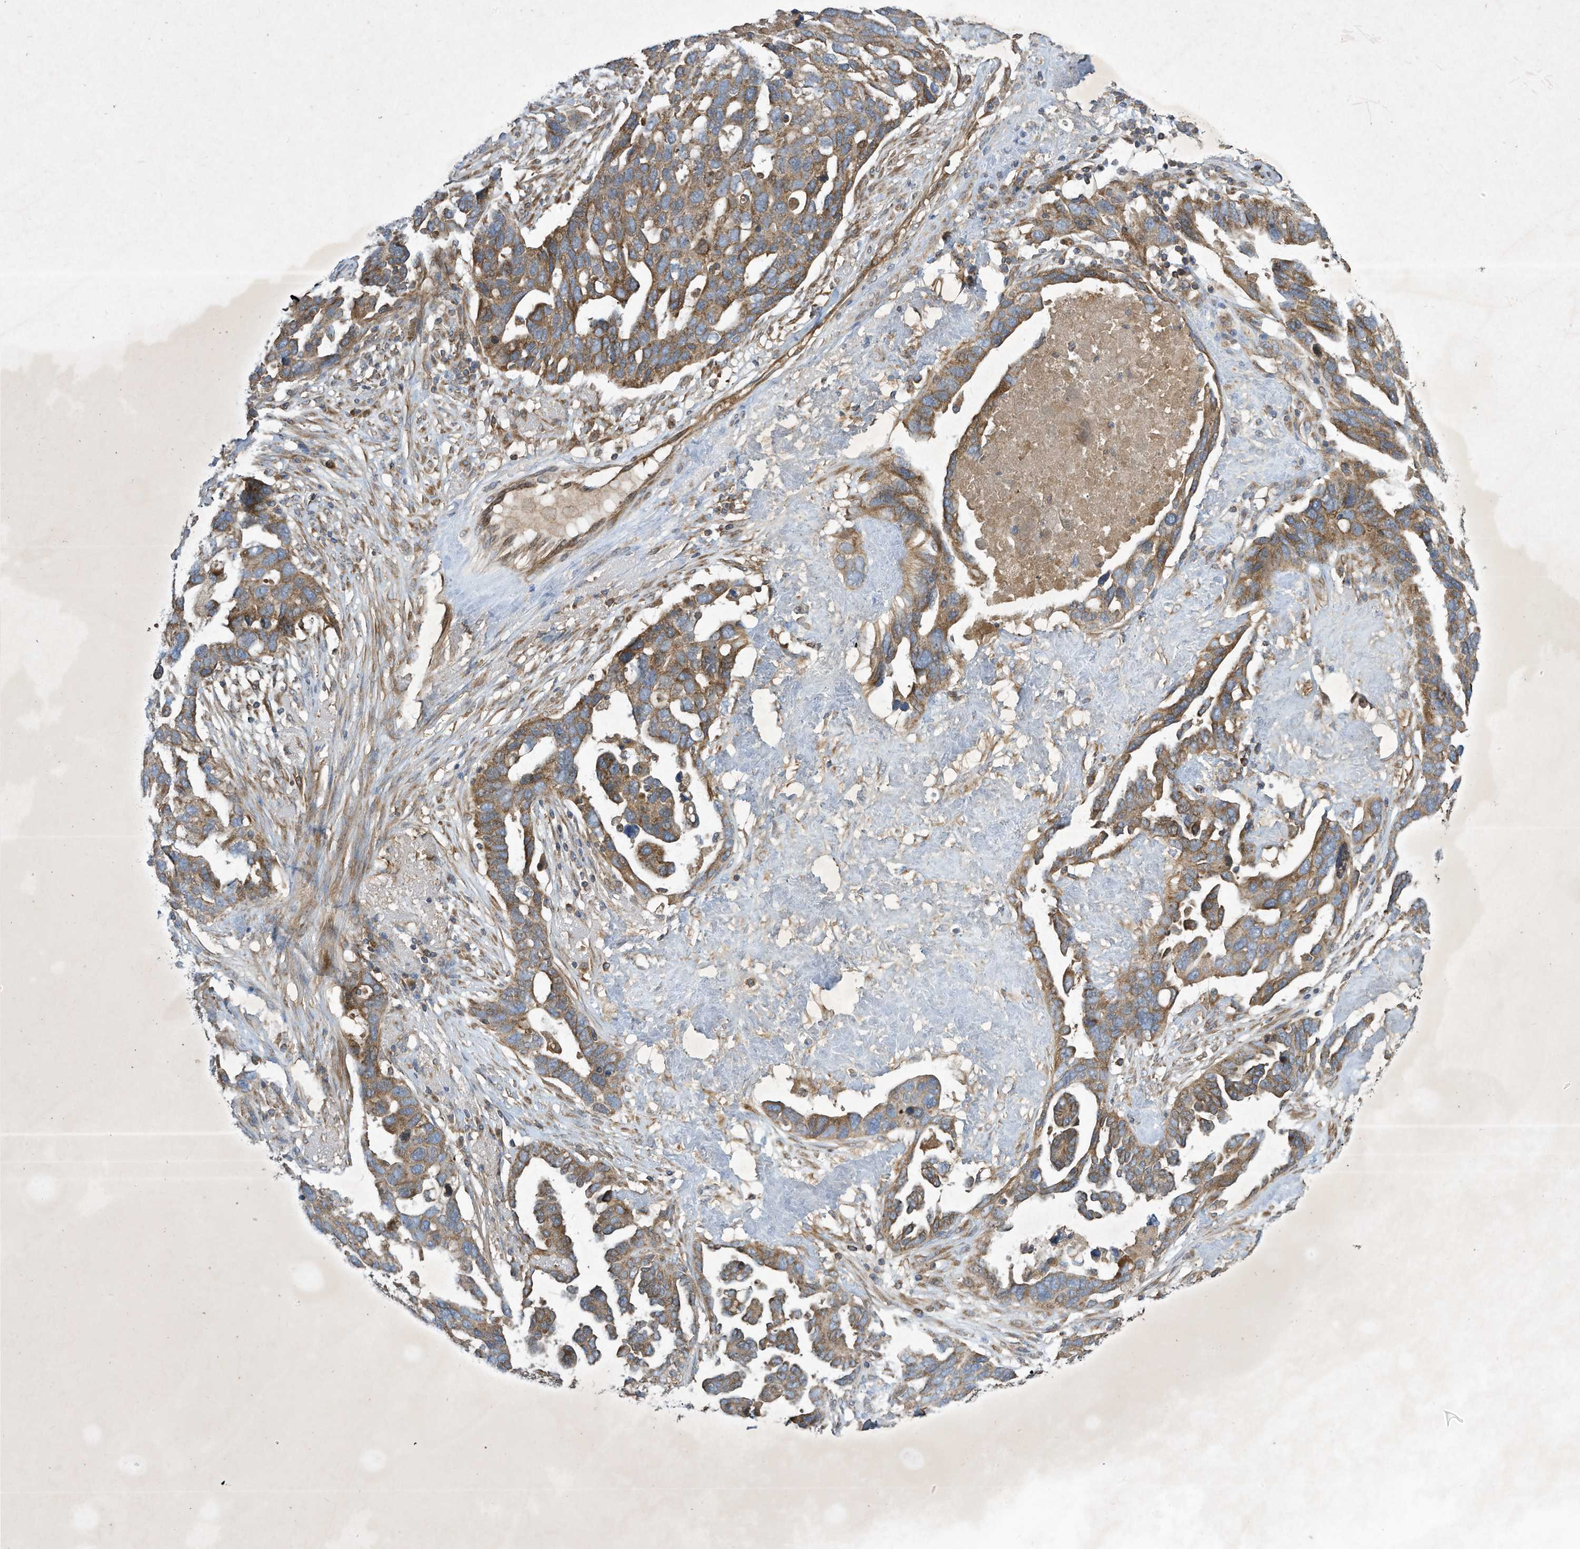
{"staining": {"intensity": "moderate", "quantity": ">75%", "location": "cytoplasmic/membranous"}, "tissue": "ovarian cancer", "cell_type": "Tumor cells", "image_type": "cancer", "snomed": [{"axis": "morphology", "description": "Cystadenocarcinoma, serous, NOS"}, {"axis": "topography", "description": "Ovary"}], "caption": "Human ovarian cancer (serous cystadenocarcinoma) stained with a brown dye exhibits moderate cytoplasmic/membranous positive expression in about >75% of tumor cells.", "gene": "SYNJ2", "patient": {"sex": "female", "age": 54}}